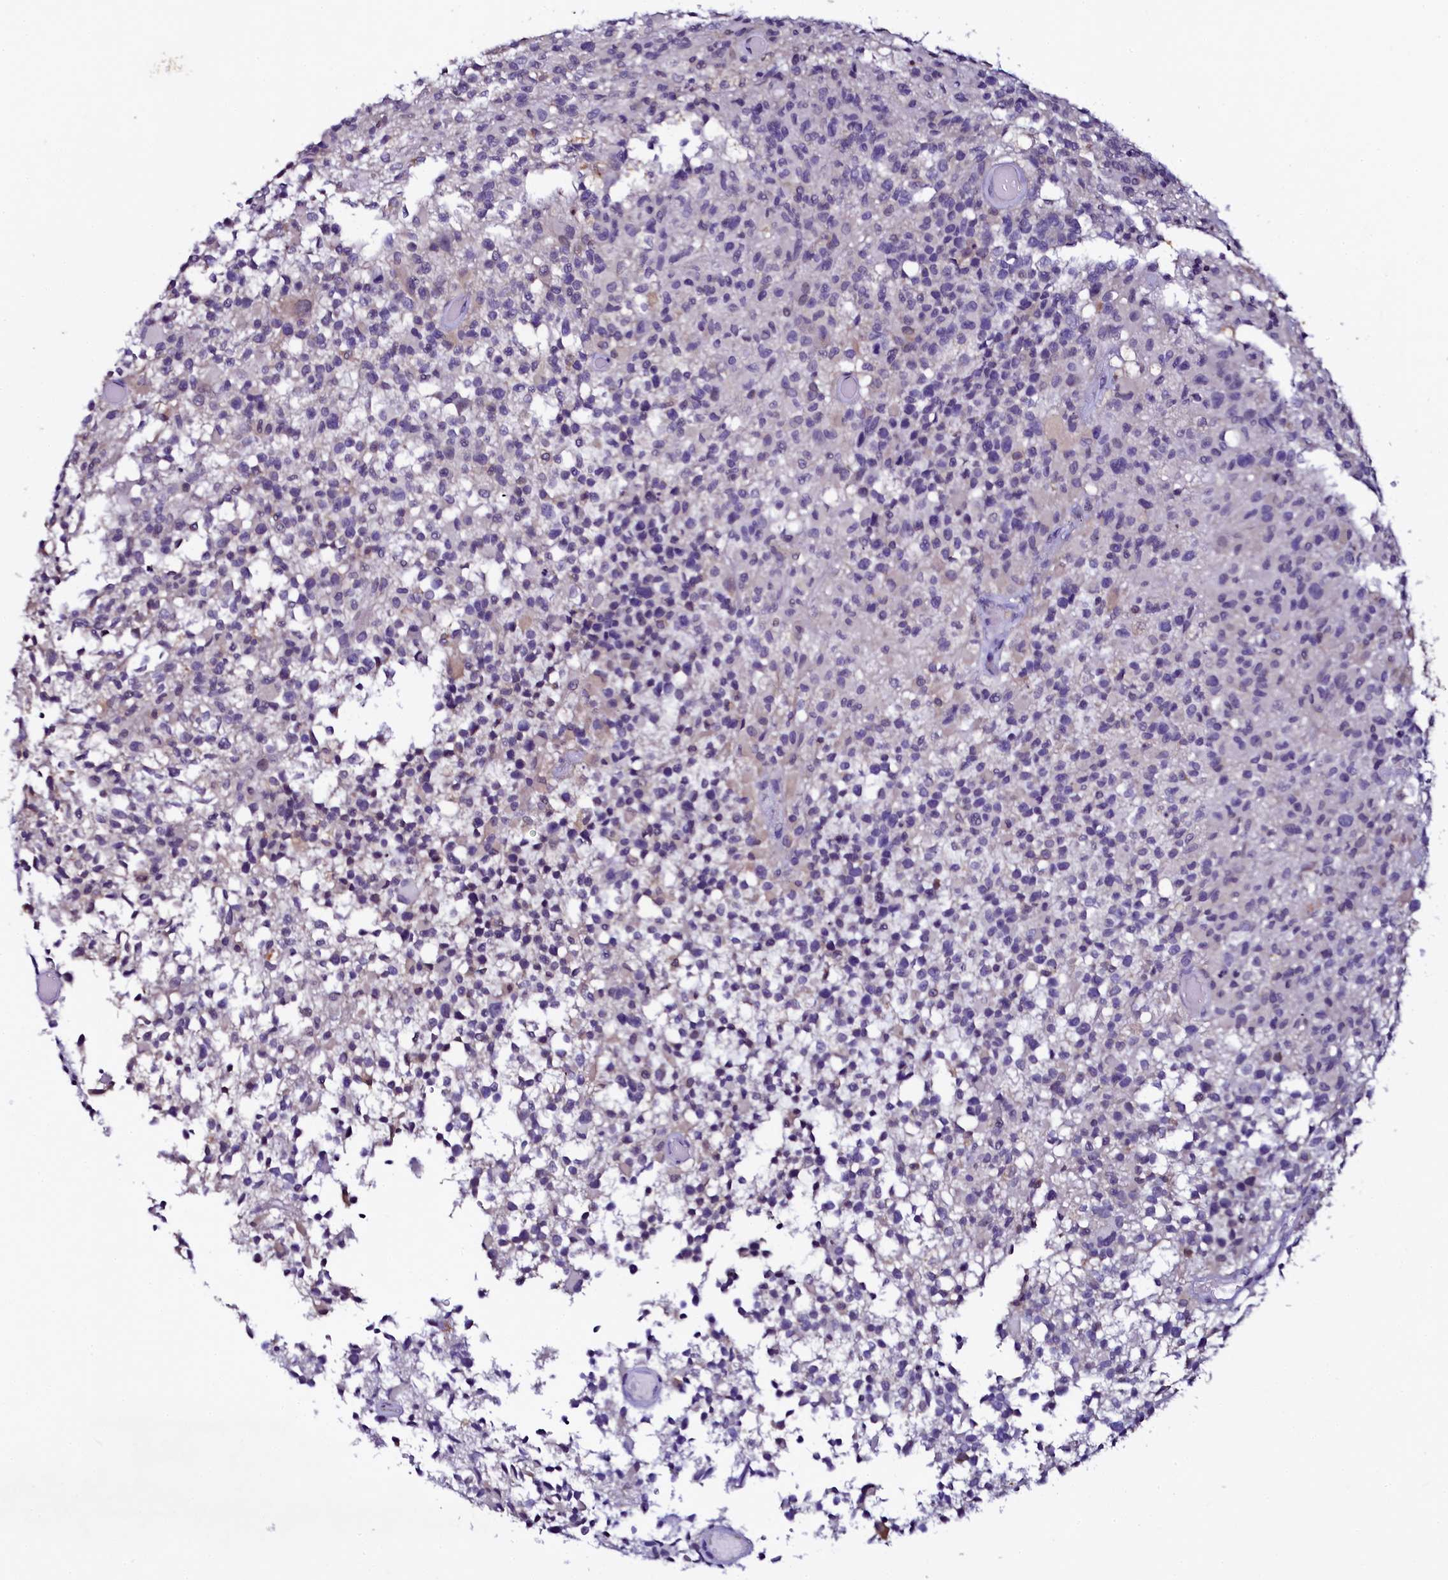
{"staining": {"intensity": "negative", "quantity": "none", "location": "none"}, "tissue": "glioma", "cell_type": "Tumor cells", "image_type": "cancer", "snomed": [{"axis": "morphology", "description": "Glioma, malignant, High grade"}, {"axis": "morphology", "description": "Glioblastoma, NOS"}, {"axis": "topography", "description": "Brain"}], "caption": "The image exhibits no significant expression in tumor cells of glioblastoma. (DAB (3,3'-diaminobenzidine) immunohistochemistry (IHC) with hematoxylin counter stain).", "gene": "SORD", "patient": {"sex": "male", "age": 60}}